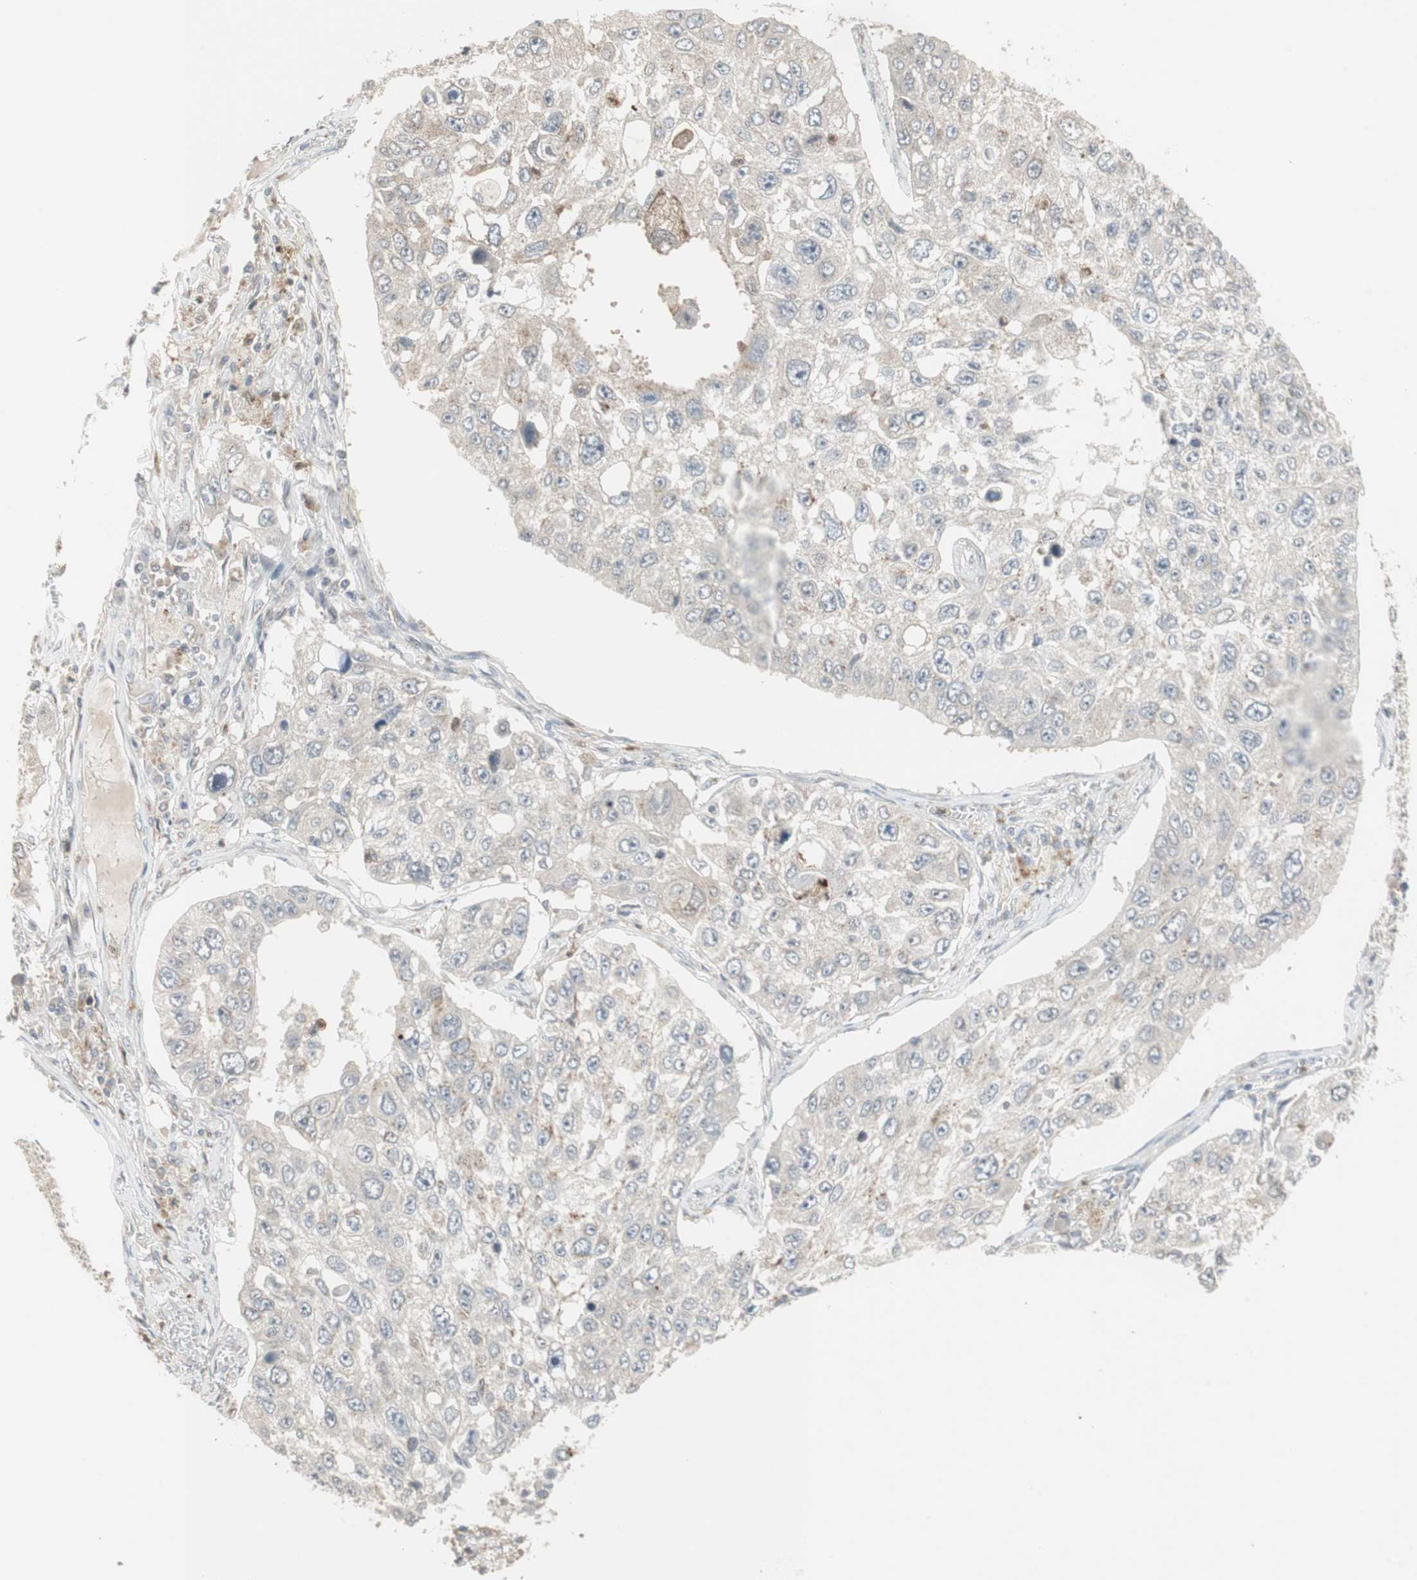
{"staining": {"intensity": "weak", "quantity": "<25%", "location": "cytoplasmic/membranous"}, "tissue": "lung cancer", "cell_type": "Tumor cells", "image_type": "cancer", "snomed": [{"axis": "morphology", "description": "Squamous cell carcinoma, NOS"}, {"axis": "topography", "description": "Lung"}], "caption": "DAB (3,3'-diaminobenzidine) immunohistochemical staining of human lung cancer (squamous cell carcinoma) demonstrates no significant positivity in tumor cells.", "gene": "SNX4", "patient": {"sex": "male", "age": 71}}